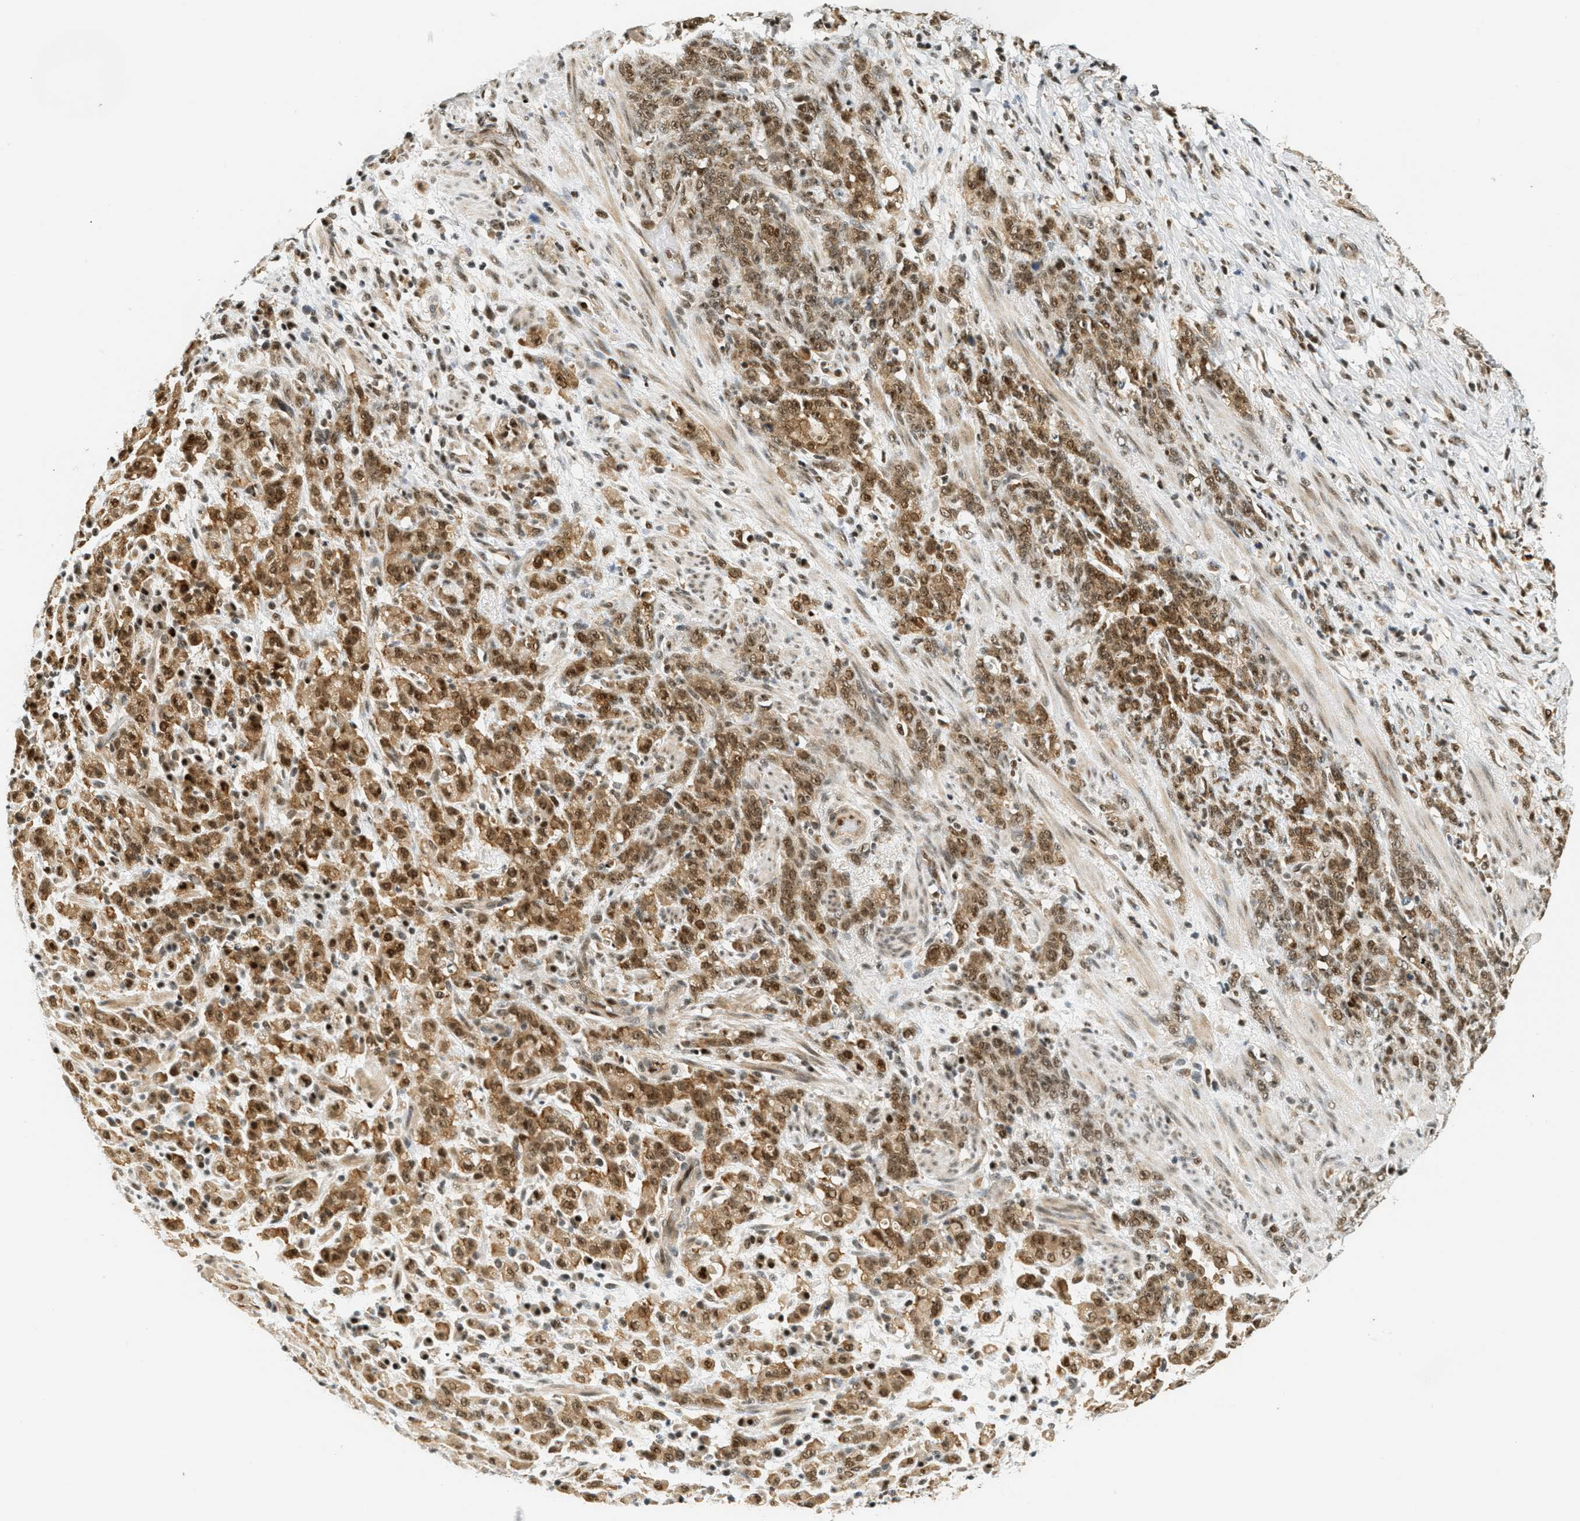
{"staining": {"intensity": "strong", "quantity": ">75%", "location": "cytoplasmic/membranous,nuclear"}, "tissue": "stomach cancer", "cell_type": "Tumor cells", "image_type": "cancer", "snomed": [{"axis": "morphology", "description": "Adenocarcinoma, NOS"}, {"axis": "topography", "description": "Stomach, lower"}], "caption": "Strong cytoplasmic/membranous and nuclear expression for a protein is identified in approximately >75% of tumor cells of stomach adenocarcinoma using immunohistochemistry.", "gene": "FOXM1", "patient": {"sex": "male", "age": 88}}